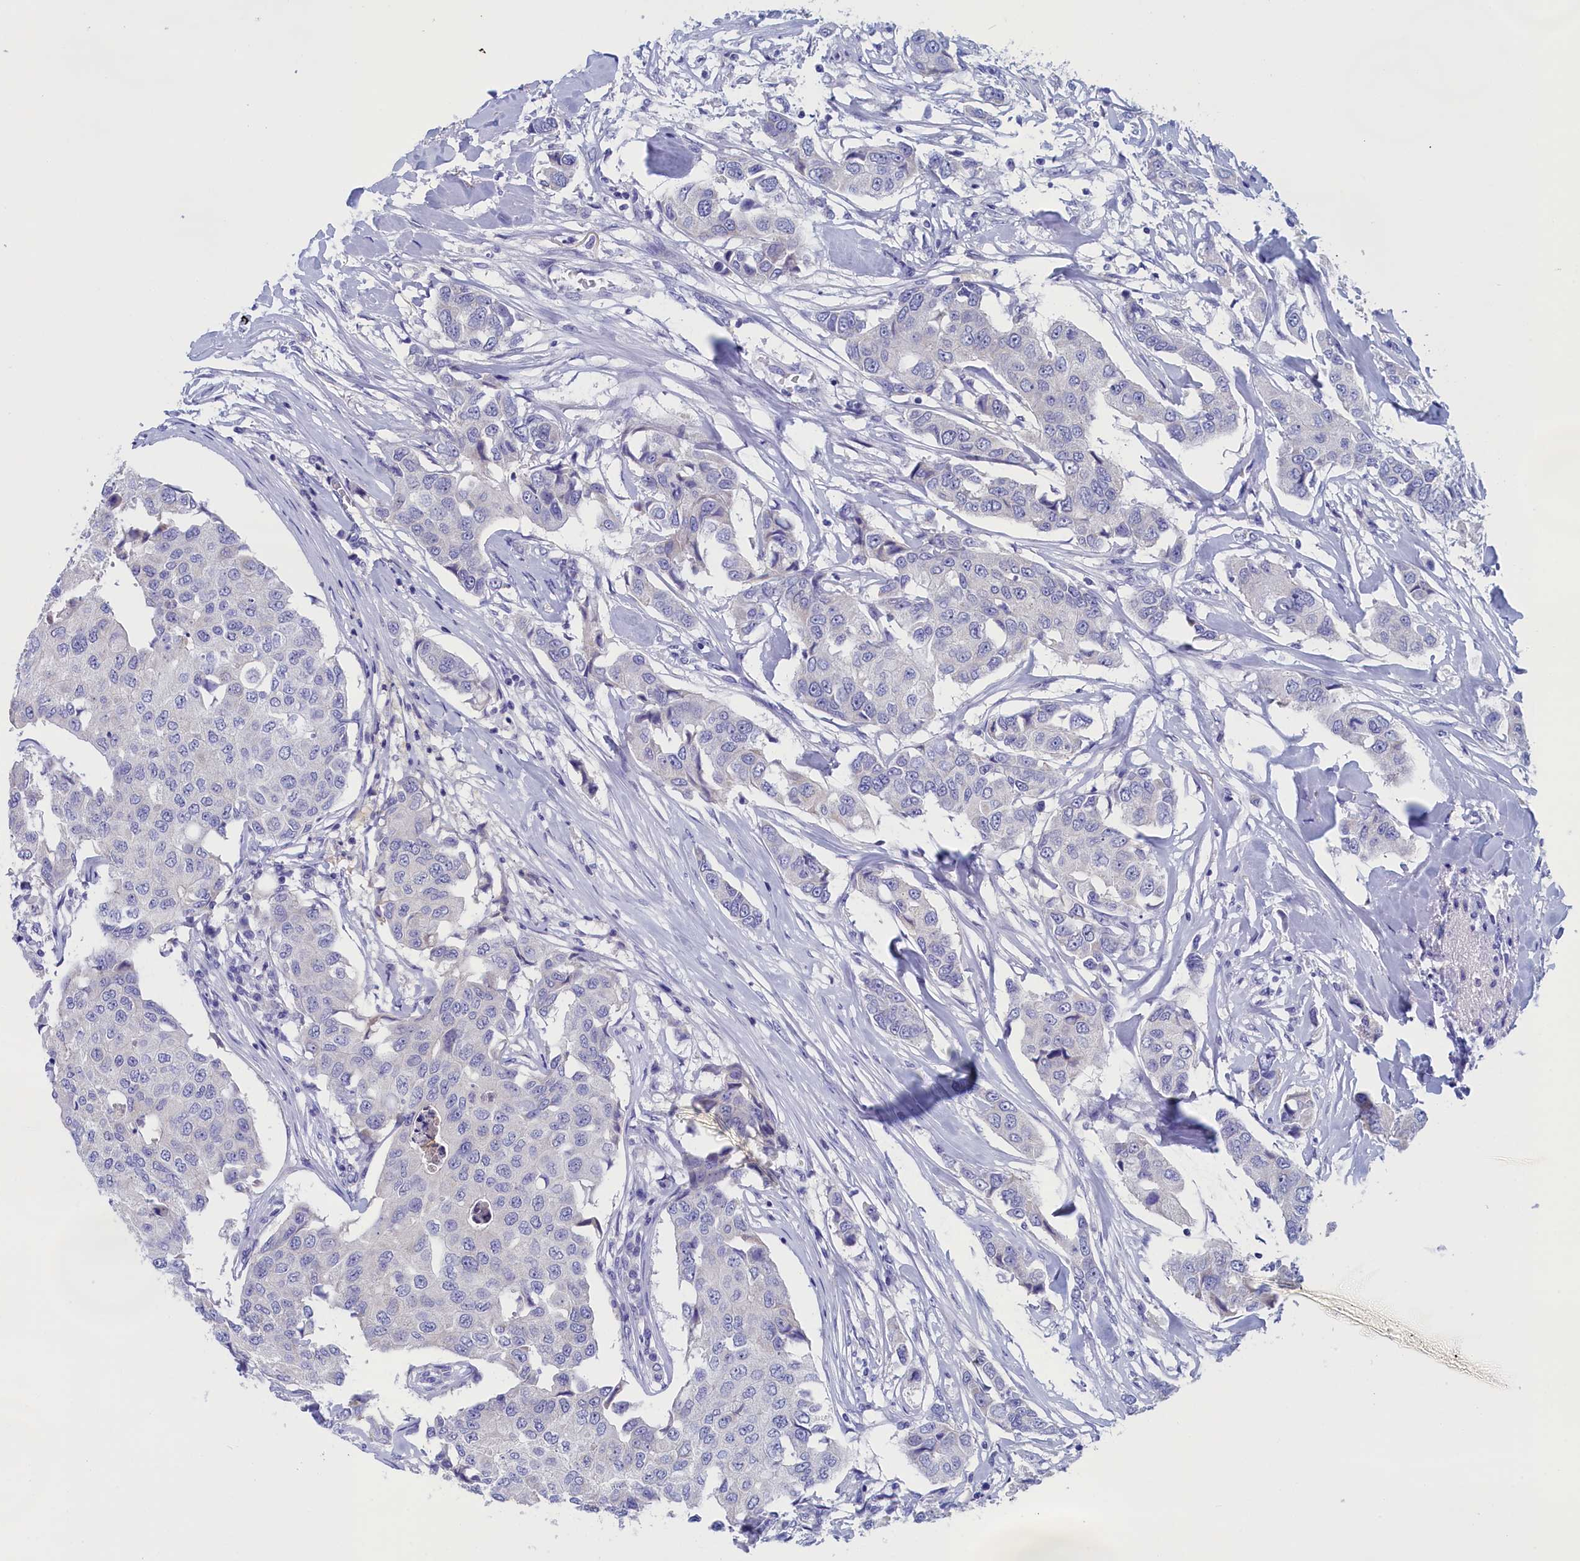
{"staining": {"intensity": "negative", "quantity": "none", "location": "none"}, "tissue": "breast cancer", "cell_type": "Tumor cells", "image_type": "cancer", "snomed": [{"axis": "morphology", "description": "Duct carcinoma"}, {"axis": "topography", "description": "Breast"}], "caption": "Human breast cancer (intraductal carcinoma) stained for a protein using immunohistochemistry shows no positivity in tumor cells.", "gene": "ANKRD2", "patient": {"sex": "female", "age": 80}}